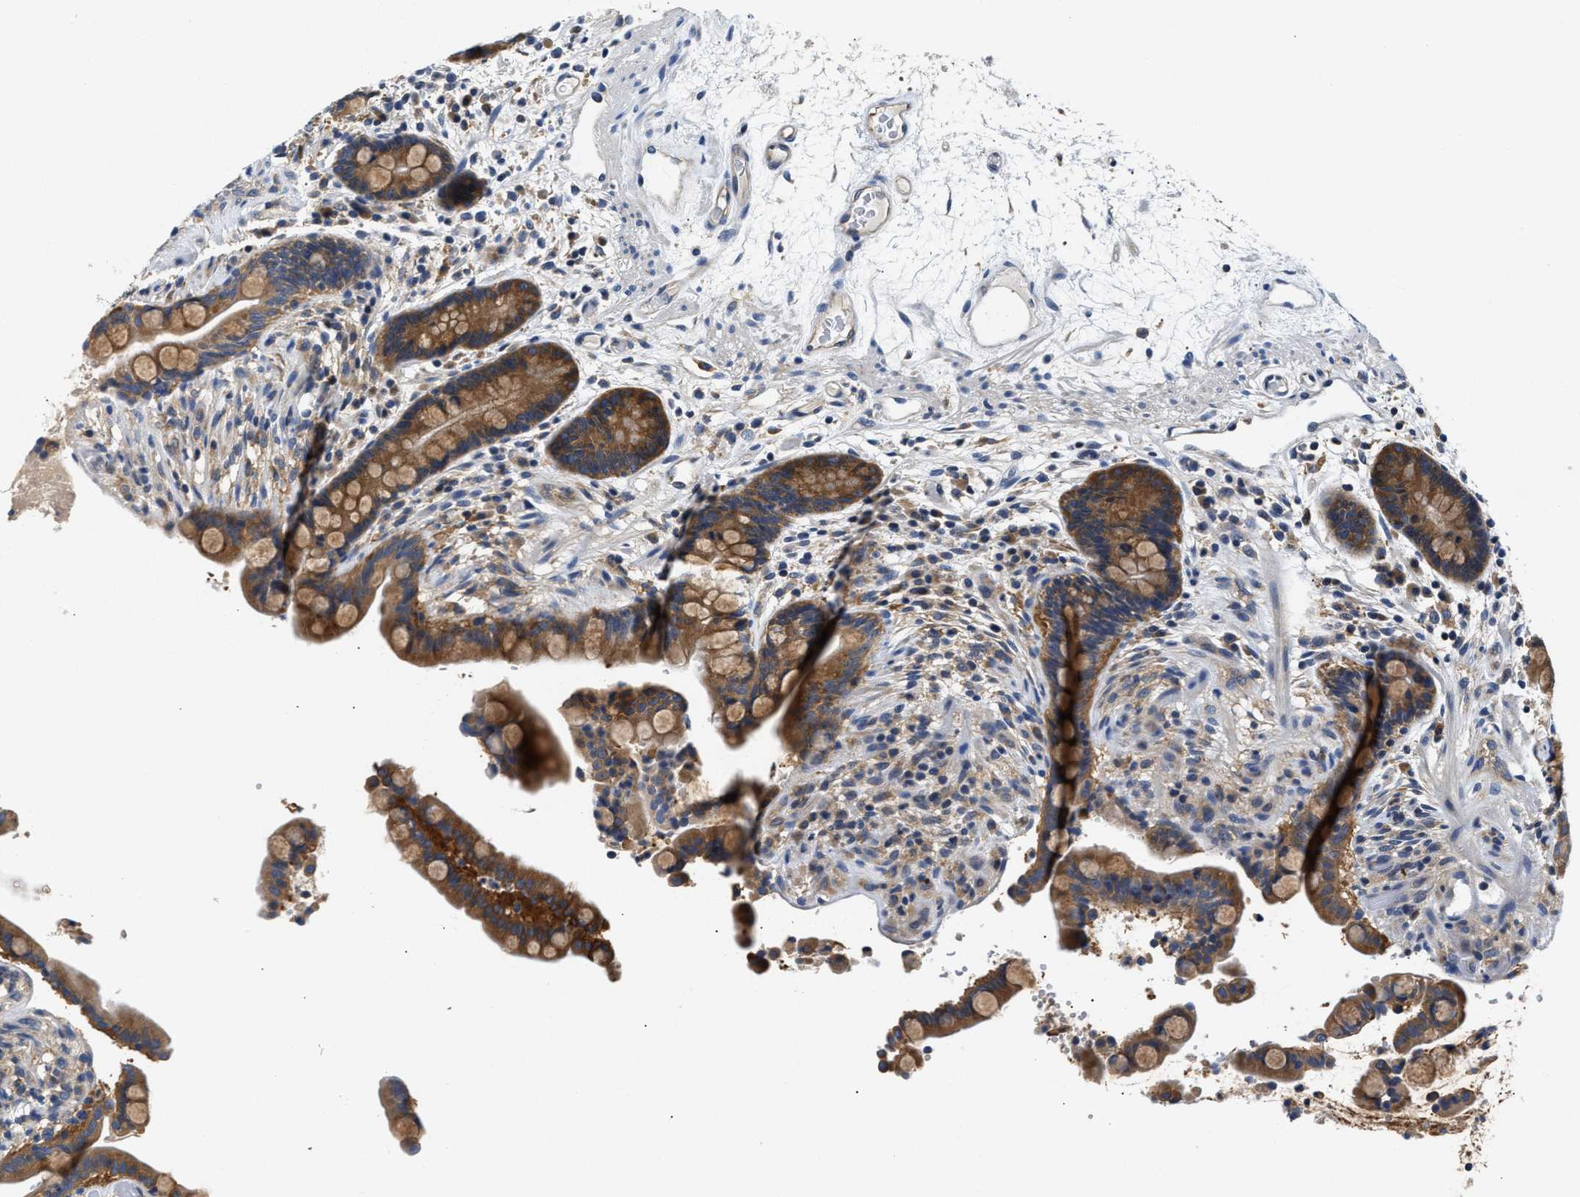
{"staining": {"intensity": "weak", "quantity": ">75%", "location": "cytoplasmic/membranous"}, "tissue": "colon", "cell_type": "Endothelial cells", "image_type": "normal", "snomed": [{"axis": "morphology", "description": "Normal tissue, NOS"}, {"axis": "topography", "description": "Colon"}], "caption": "A histopathology image of colon stained for a protein exhibits weak cytoplasmic/membranous brown staining in endothelial cells.", "gene": "FAM185A", "patient": {"sex": "male", "age": 73}}